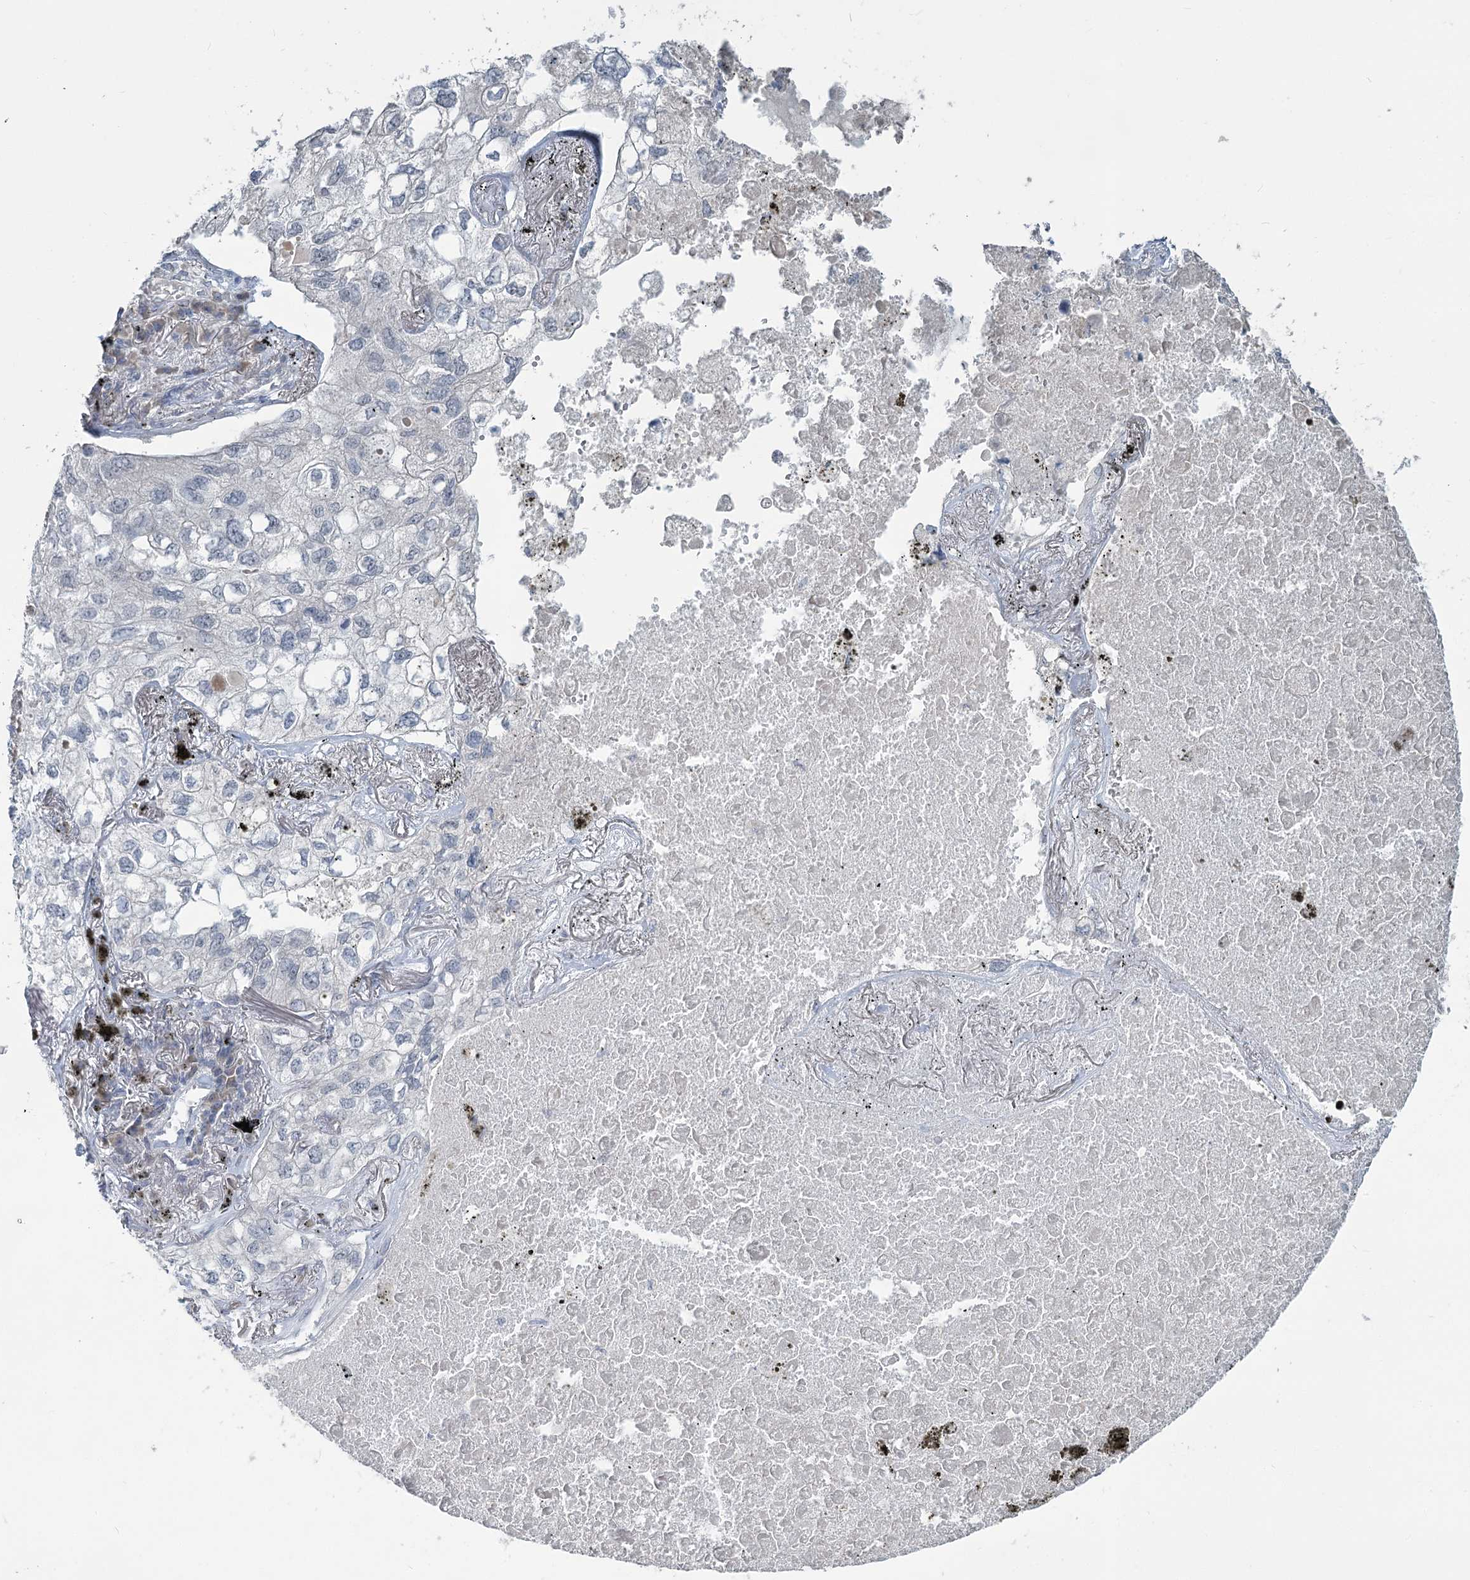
{"staining": {"intensity": "negative", "quantity": "none", "location": "none"}, "tissue": "lung cancer", "cell_type": "Tumor cells", "image_type": "cancer", "snomed": [{"axis": "morphology", "description": "Adenocarcinoma, NOS"}, {"axis": "topography", "description": "Lung"}], "caption": "Immunohistochemical staining of human lung cancer (adenocarcinoma) displays no significant expression in tumor cells.", "gene": "SLC9A3", "patient": {"sex": "male", "age": 65}}